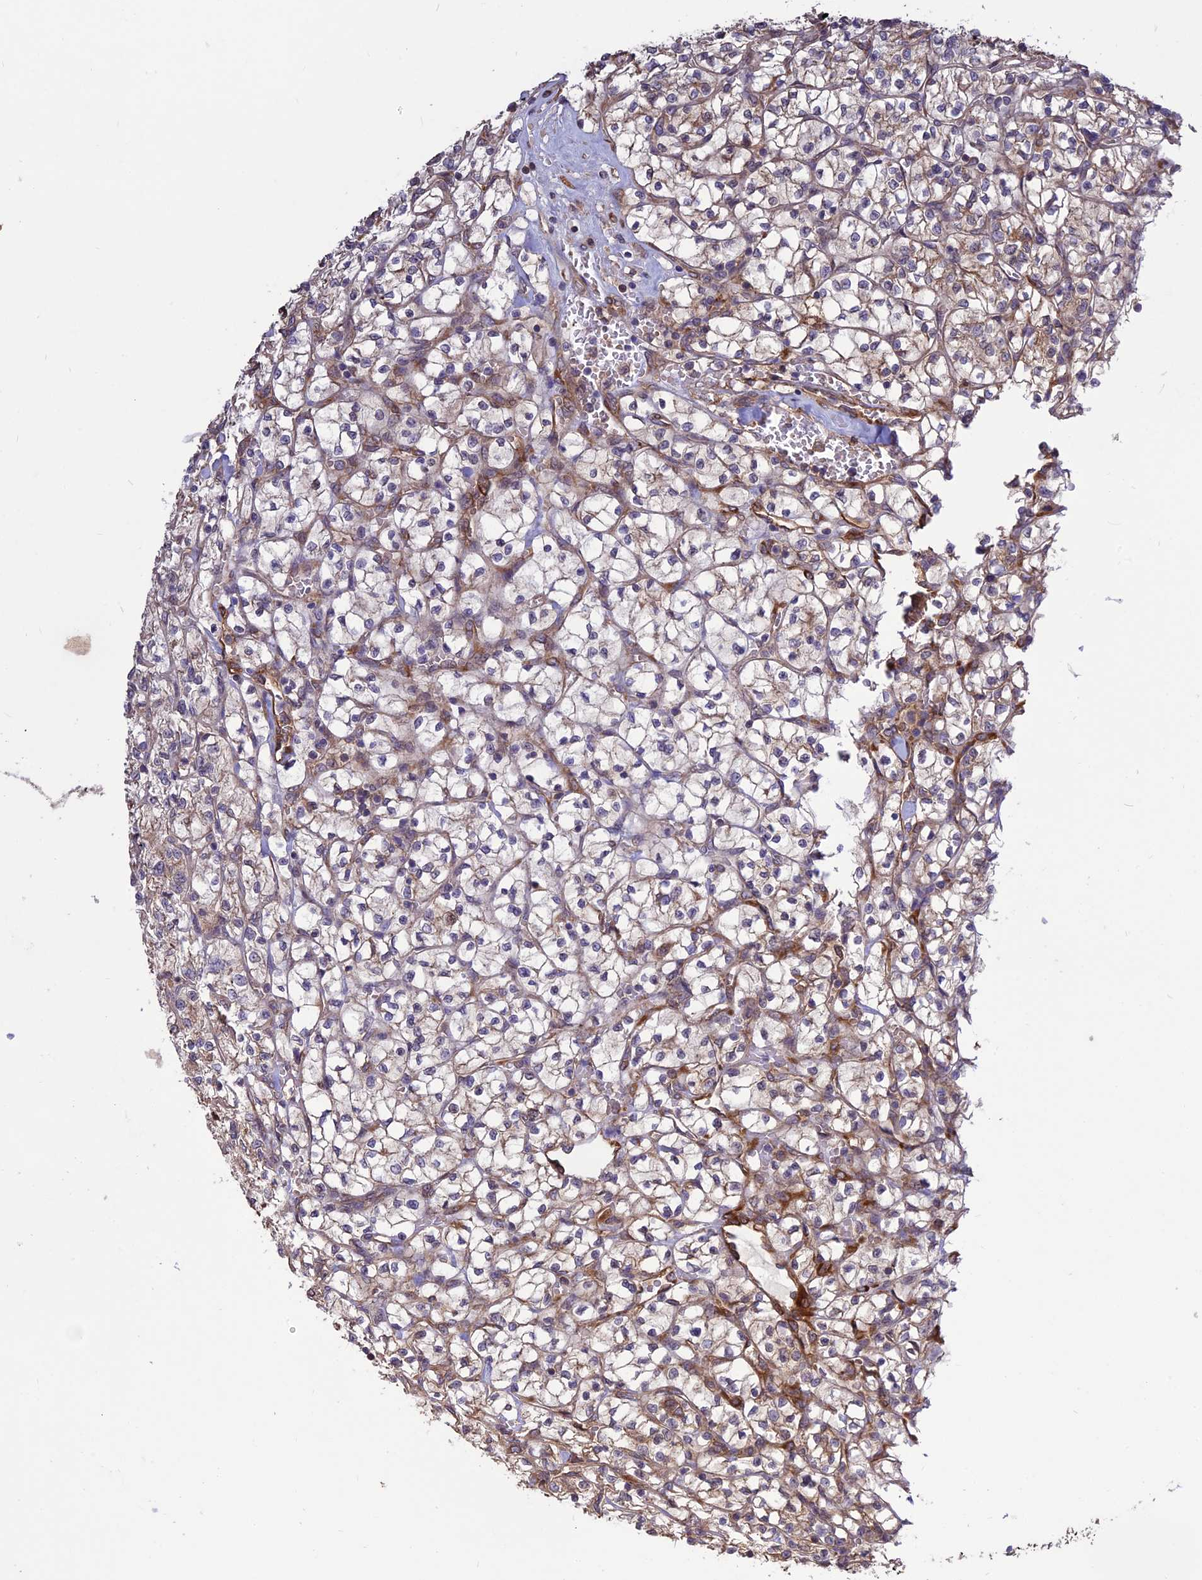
{"staining": {"intensity": "weak", "quantity": "25%-75%", "location": "cytoplasmic/membranous"}, "tissue": "renal cancer", "cell_type": "Tumor cells", "image_type": "cancer", "snomed": [{"axis": "morphology", "description": "Adenocarcinoma, NOS"}, {"axis": "topography", "description": "Kidney"}], "caption": "Human adenocarcinoma (renal) stained for a protein (brown) demonstrates weak cytoplasmic/membranous positive staining in about 25%-75% of tumor cells.", "gene": "CRTAP", "patient": {"sex": "female", "age": 64}}